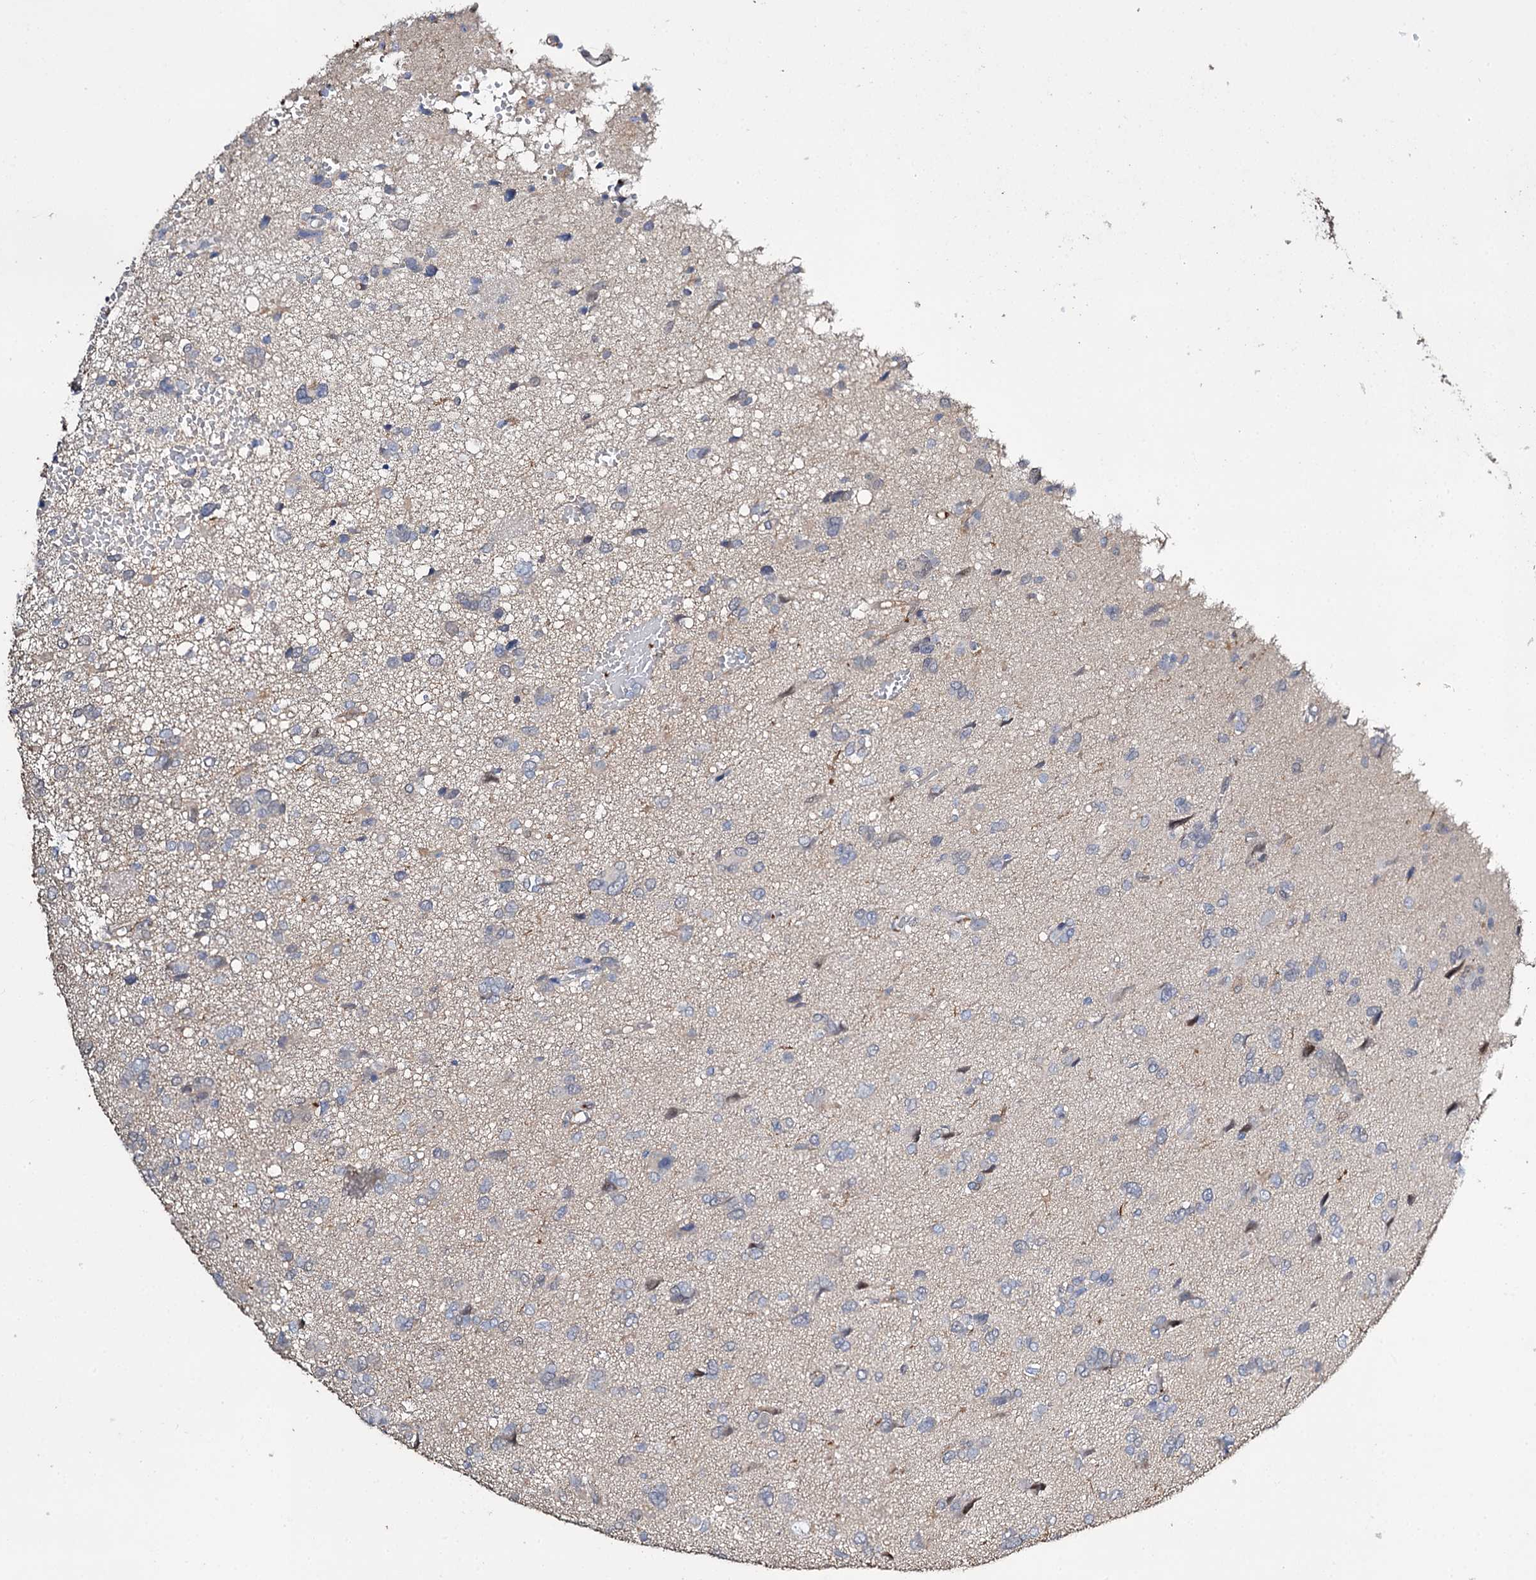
{"staining": {"intensity": "negative", "quantity": "none", "location": "none"}, "tissue": "glioma", "cell_type": "Tumor cells", "image_type": "cancer", "snomed": [{"axis": "morphology", "description": "Glioma, malignant, High grade"}, {"axis": "topography", "description": "Brain"}], "caption": "The IHC micrograph has no significant staining in tumor cells of glioma tissue.", "gene": "DNAH6", "patient": {"sex": "female", "age": 59}}